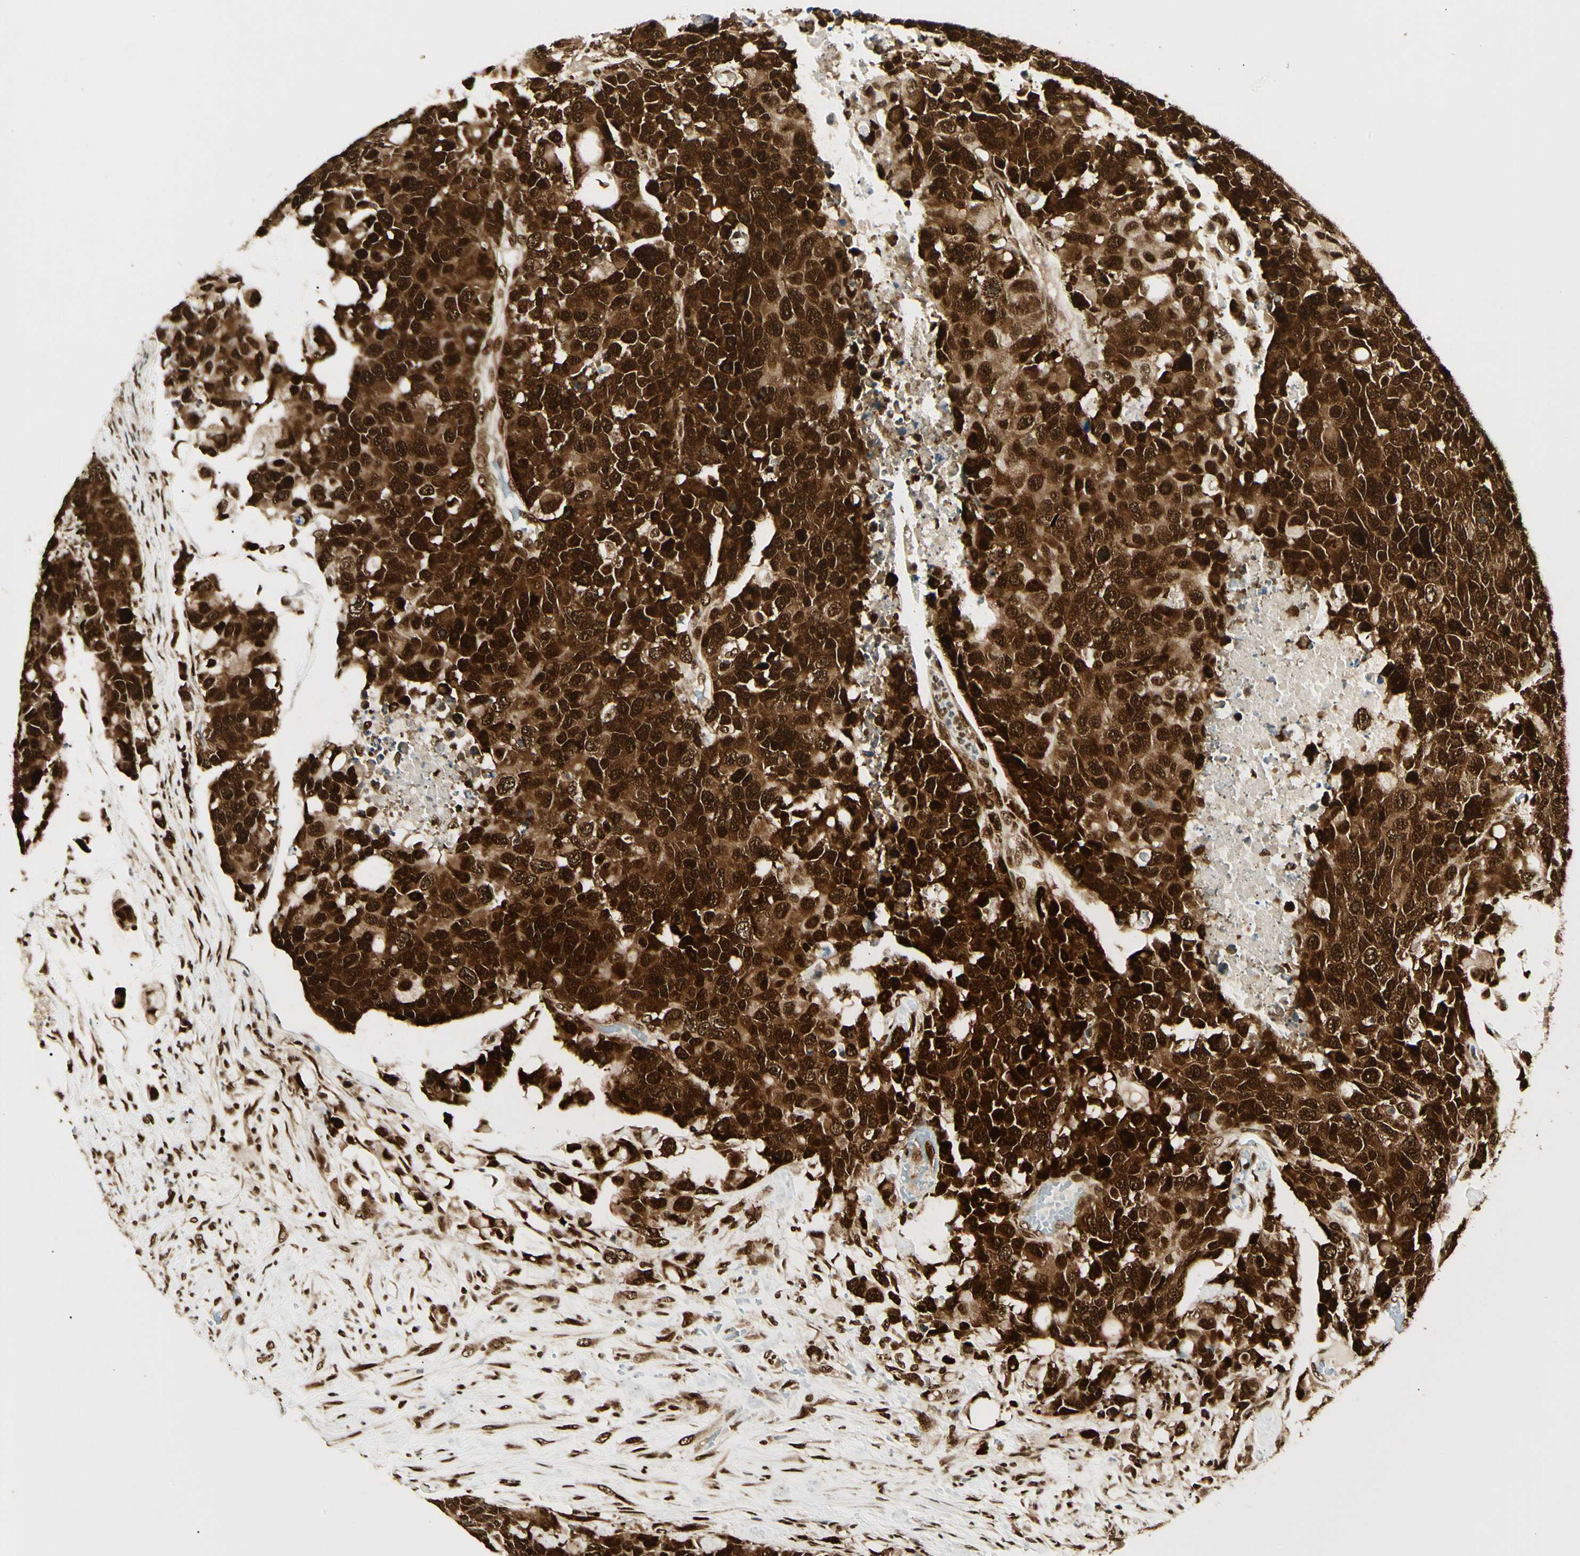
{"staining": {"intensity": "strong", "quantity": ">75%", "location": "cytoplasmic/membranous,nuclear"}, "tissue": "colorectal cancer", "cell_type": "Tumor cells", "image_type": "cancer", "snomed": [{"axis": "morphology", "description": "Adenocarcinoma, NOS"}, {"axis": "topography", "description": "Colon"}], "caption": "Colorectal adenocarcinoma stained for a protein demonstrates strong cytoplasmic/membranous and nuclear positivity in tumor cells.", "gene": "FUS", "patient": {"sex": "female", "age": 86}}